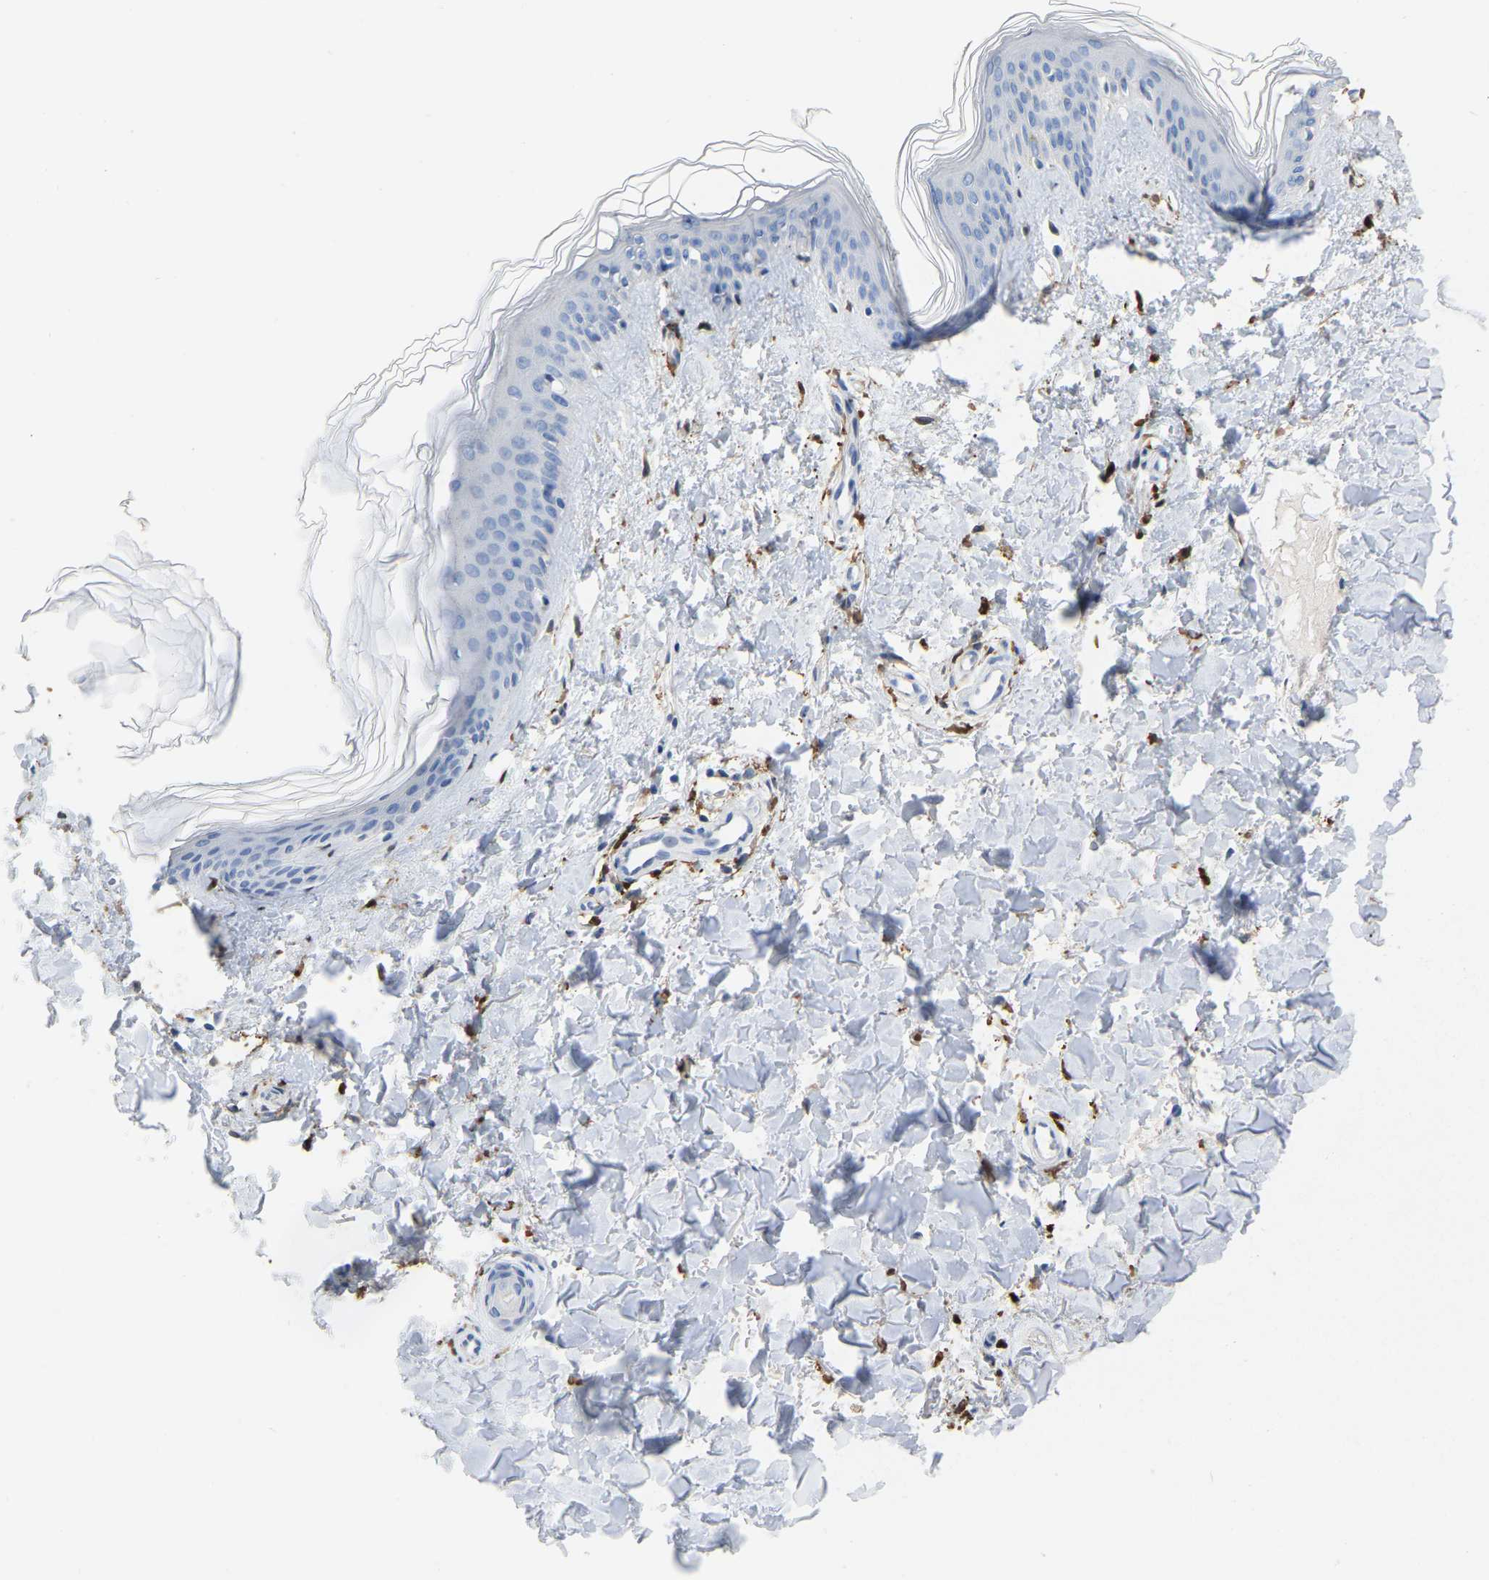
{"staining": {"intensity": "moderate", "quantity": "<25%", "location": "cytoplasmic/membranous"}, "tissue": "skin", "cell_type": "Fibroblasts", "image_type": "normal", "snomed": [{"axis": "morphology", "description": "Normal tissue, NOS"}, {"axis": "topography", "description": "Skin"}], "caption": "IHC histopathology image of normal skin stained for a protein (brown), which shows low levels of moderate cytoplasmic/membranous expression in approximately <25% of fibroblasts.", "gene": "ULBP2", "patient": {"sex": "female", "age": 41}}